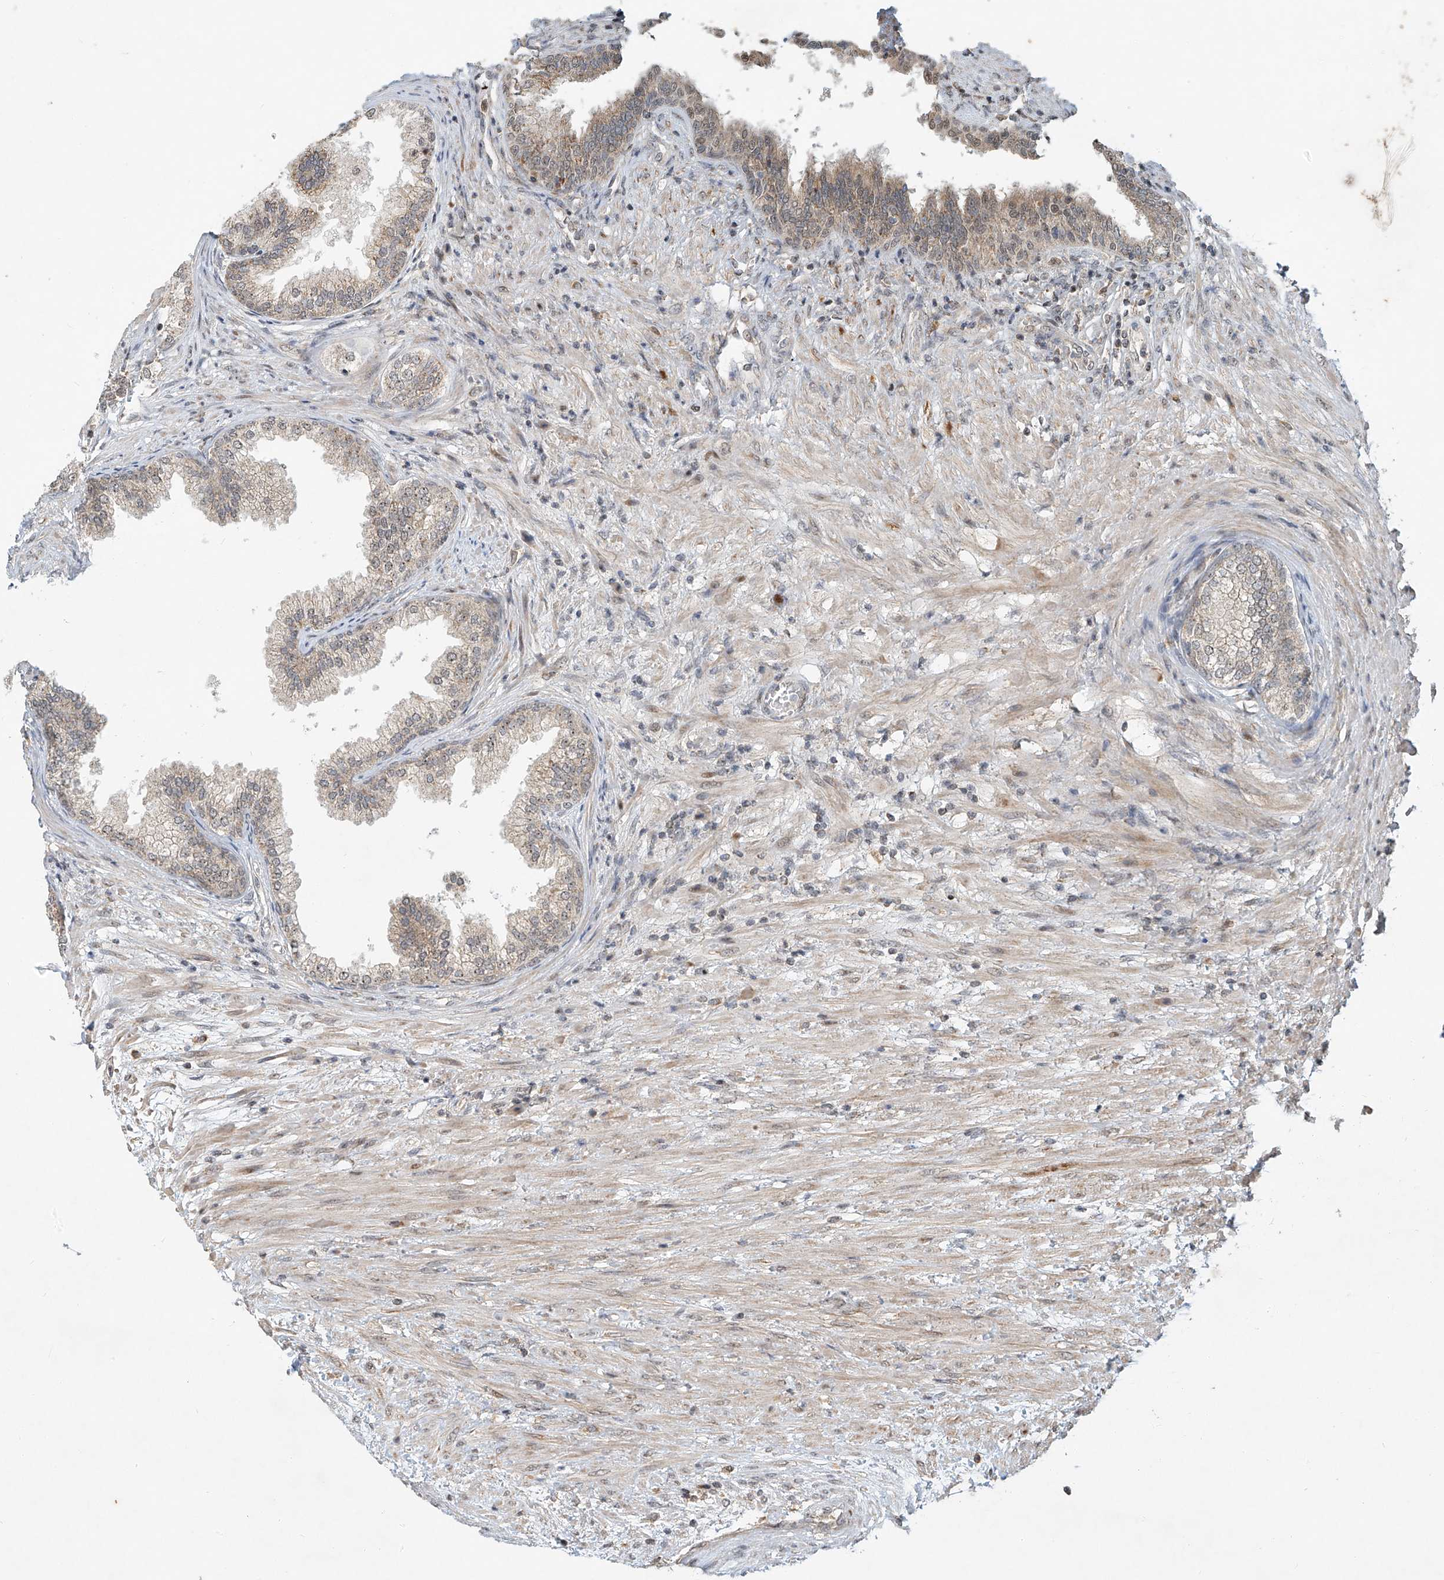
{"staining": {"intensity": "weak", "quantity": "25%-75%", "location": "cytoplasmic/membranous"}, "tissue": "prostate", "cell_type": "Glandular cells", "image_type": "normal", "snomed": [{"axis": "morphology", "description": "Normal tissue, NOS"}, {"axis": "topography", "description": "Prostate"}], "caption": "A histopathology image of human prostate stained for a protein shows weak cytoplasmic/membranous brown staining in glandular cells.", "gene": "SYTL3", "patient": {"sex": "male", "age": 76}}